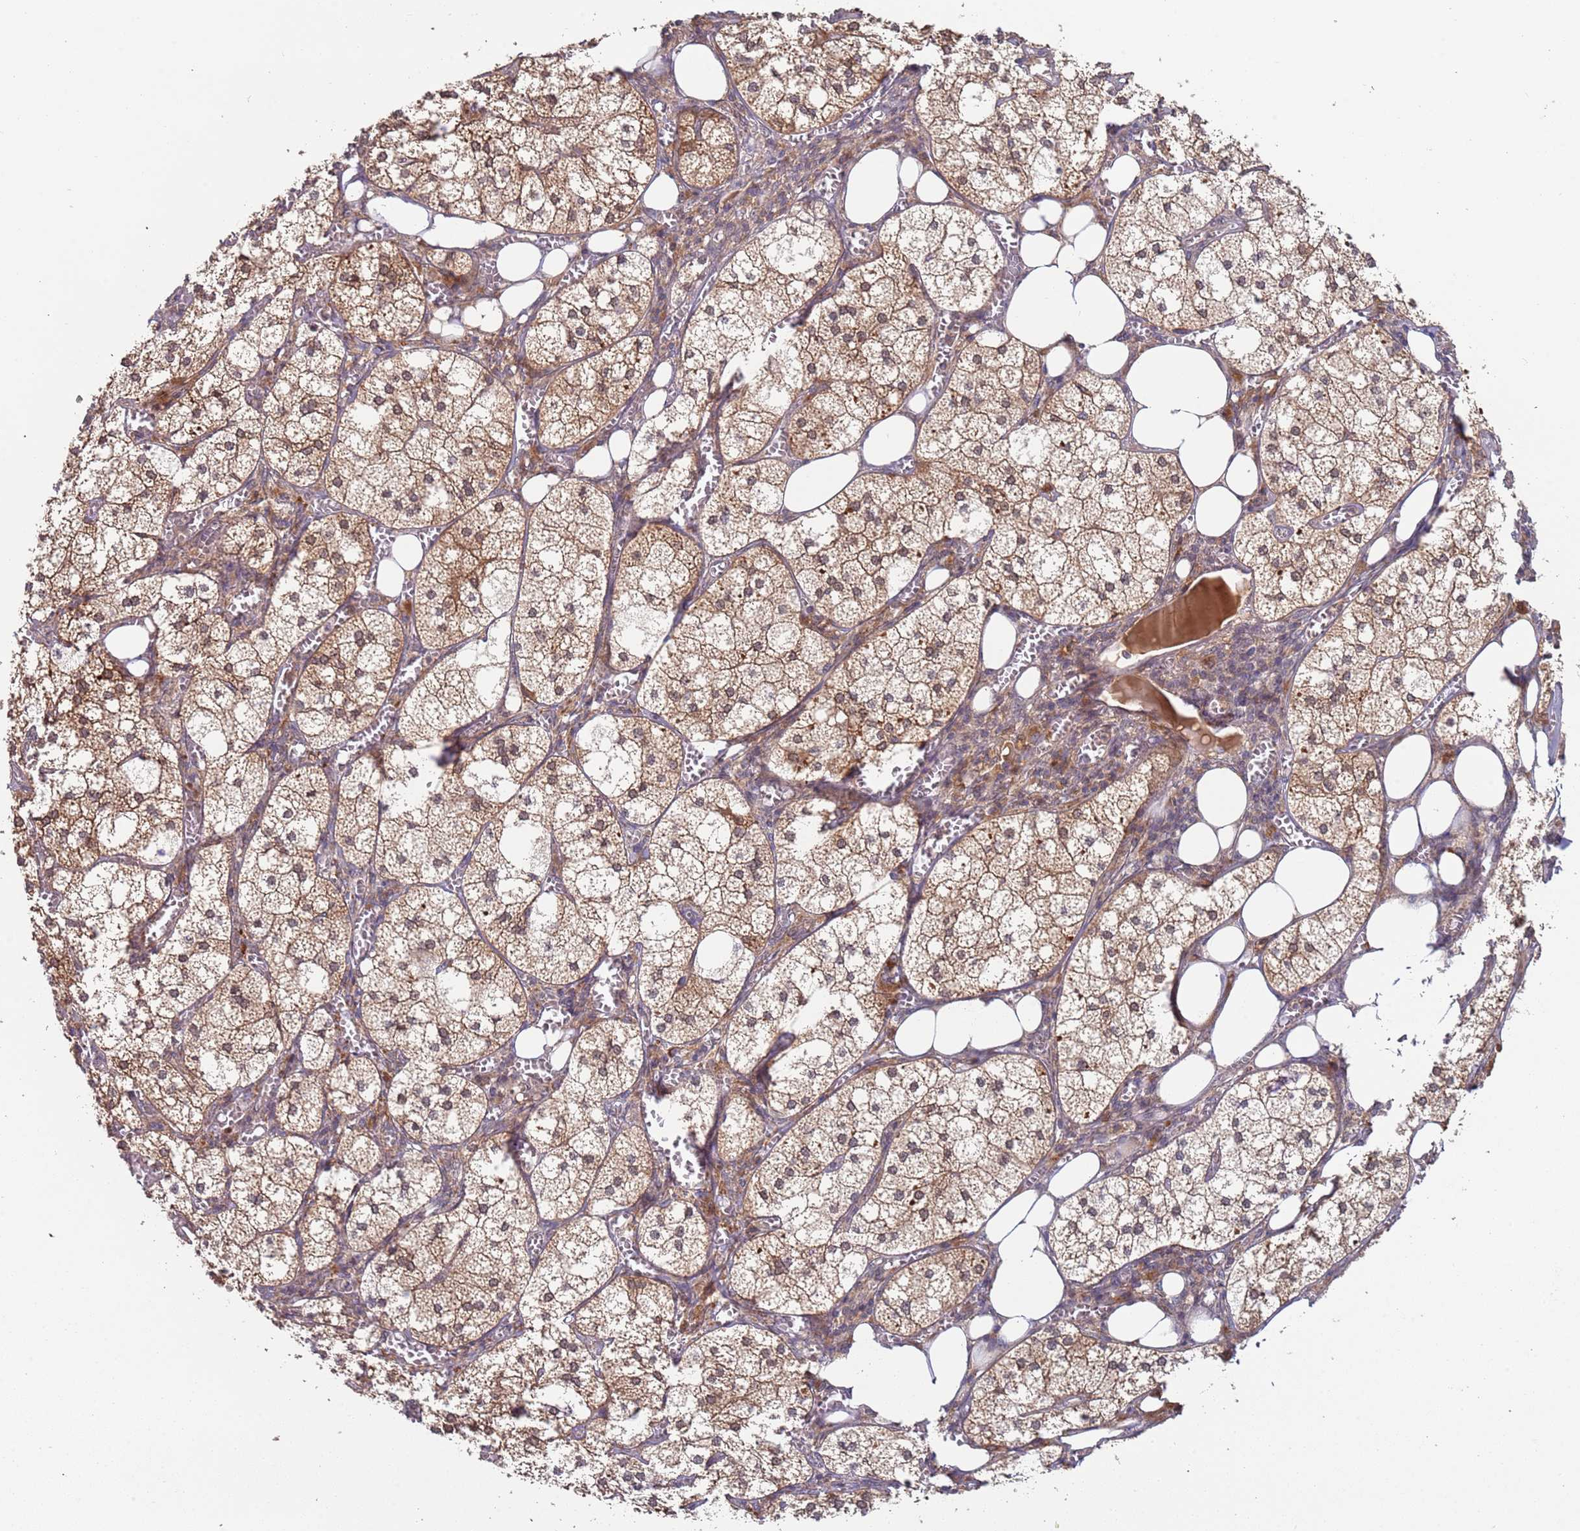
{"staining": {"intensity": "strong", "quantity": ">75%", "location": "cytoplasmic/membranous"}, "tissue": "adrenal gland", "cell_type": "Glandular cells", "image_type": "normal", "snomed": [{"axis": "morphology", "description": "Normal tissue, NOS"}, {"axis": "topography", "description": "Adrenal gland"}], "caption": "Protein staining displays strong cytoplasmic/membranous positivity in about >75% of glandular cells in unremarkable adrenal gland.", "gene": "OR5A2", "patient": {"sex": "female", "age": 61}}